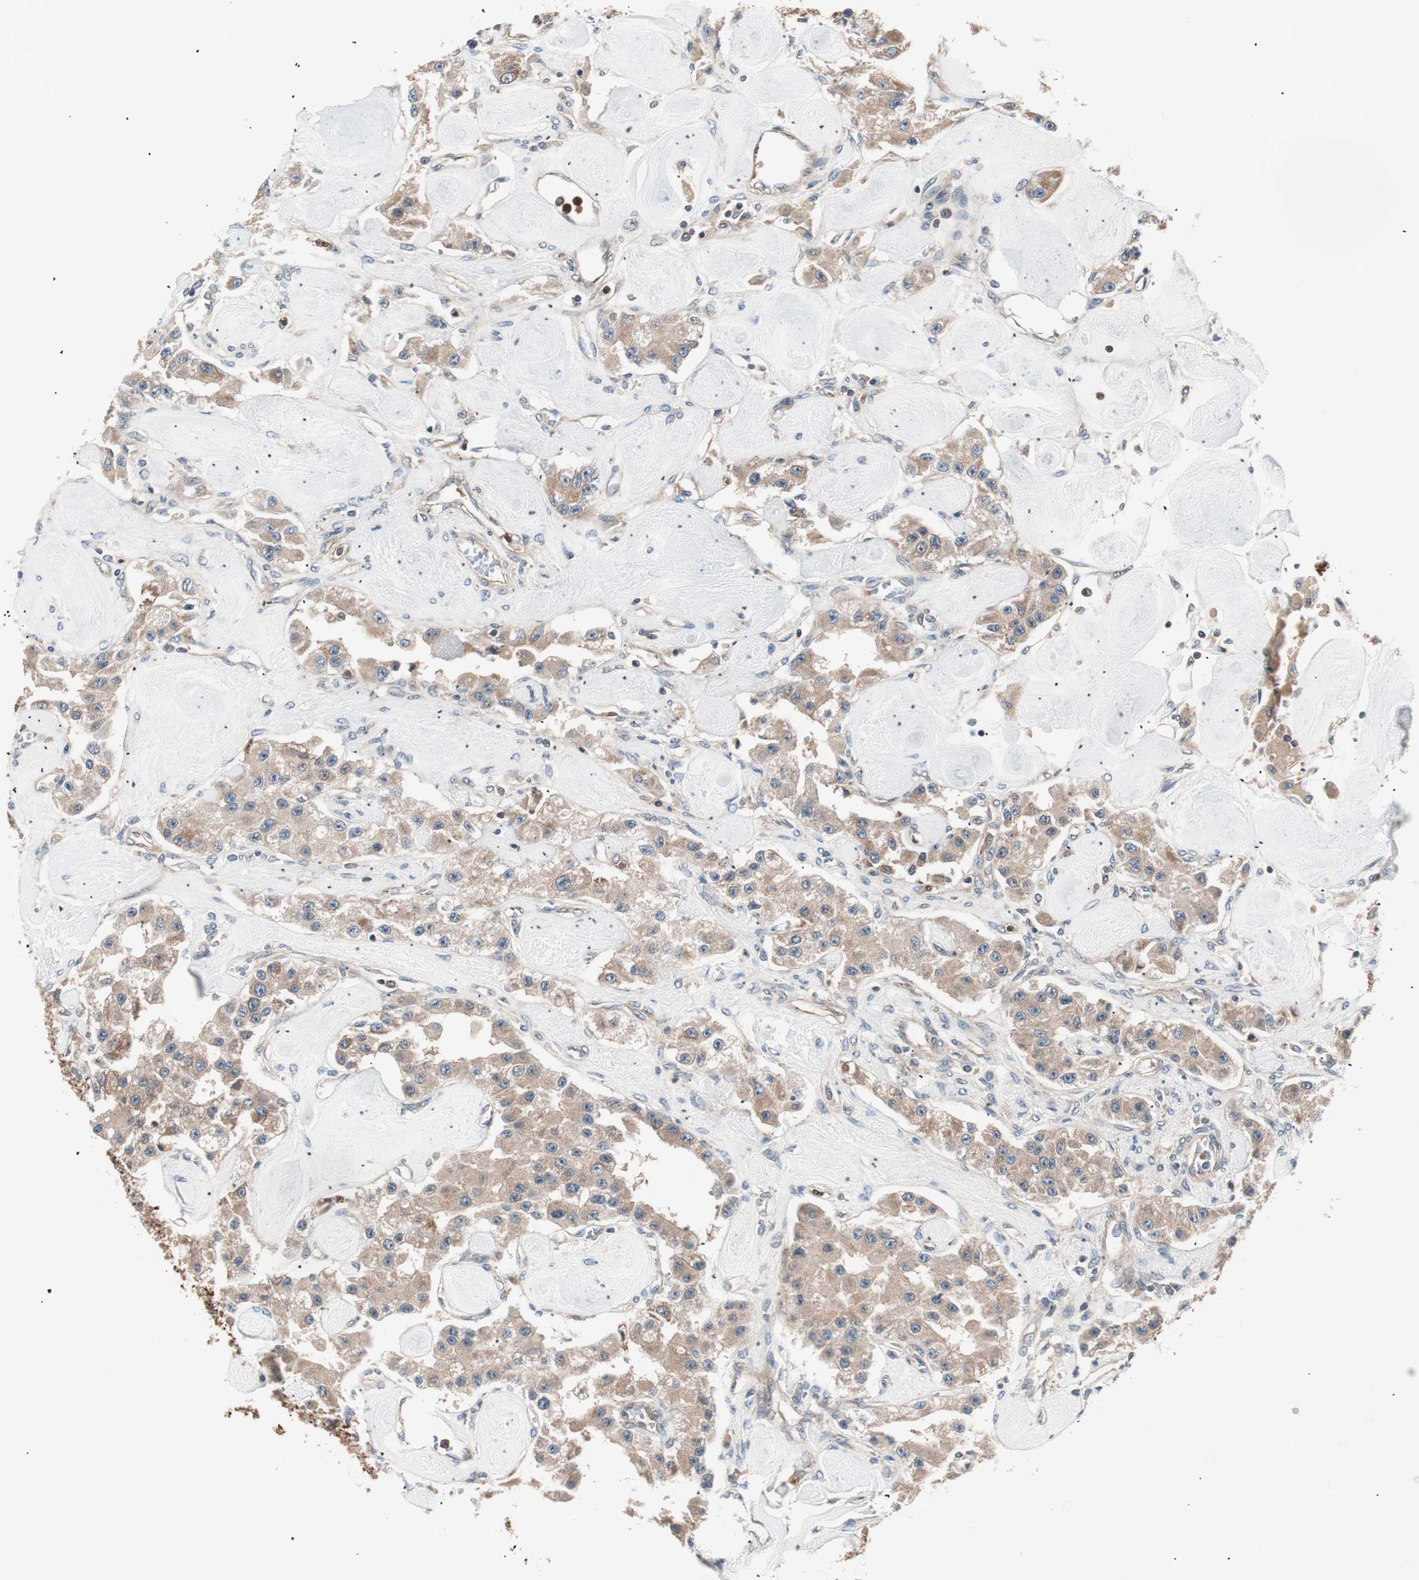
{"staining": {"intensity": "moderate", "quantity": ">75%", "location": "cytoplasmic/membranous"}, "tissue": "carcinoid", "cell_type": "Tumor cells", "image_type": "cancer", "snomed": [{"axis": "morphology", "description": "Carcinoid, malignant, NOS"}, {"axis": "topography", "description": "Pancreas"}], "caption": "Malignant carcinoid stained with a brown dye reveals moderate cytoplasmic/membranous positive expression in approximately >75% of tumor cells.", "gene": "TSG101", "patient": {"sex": "male", "age": 41}}